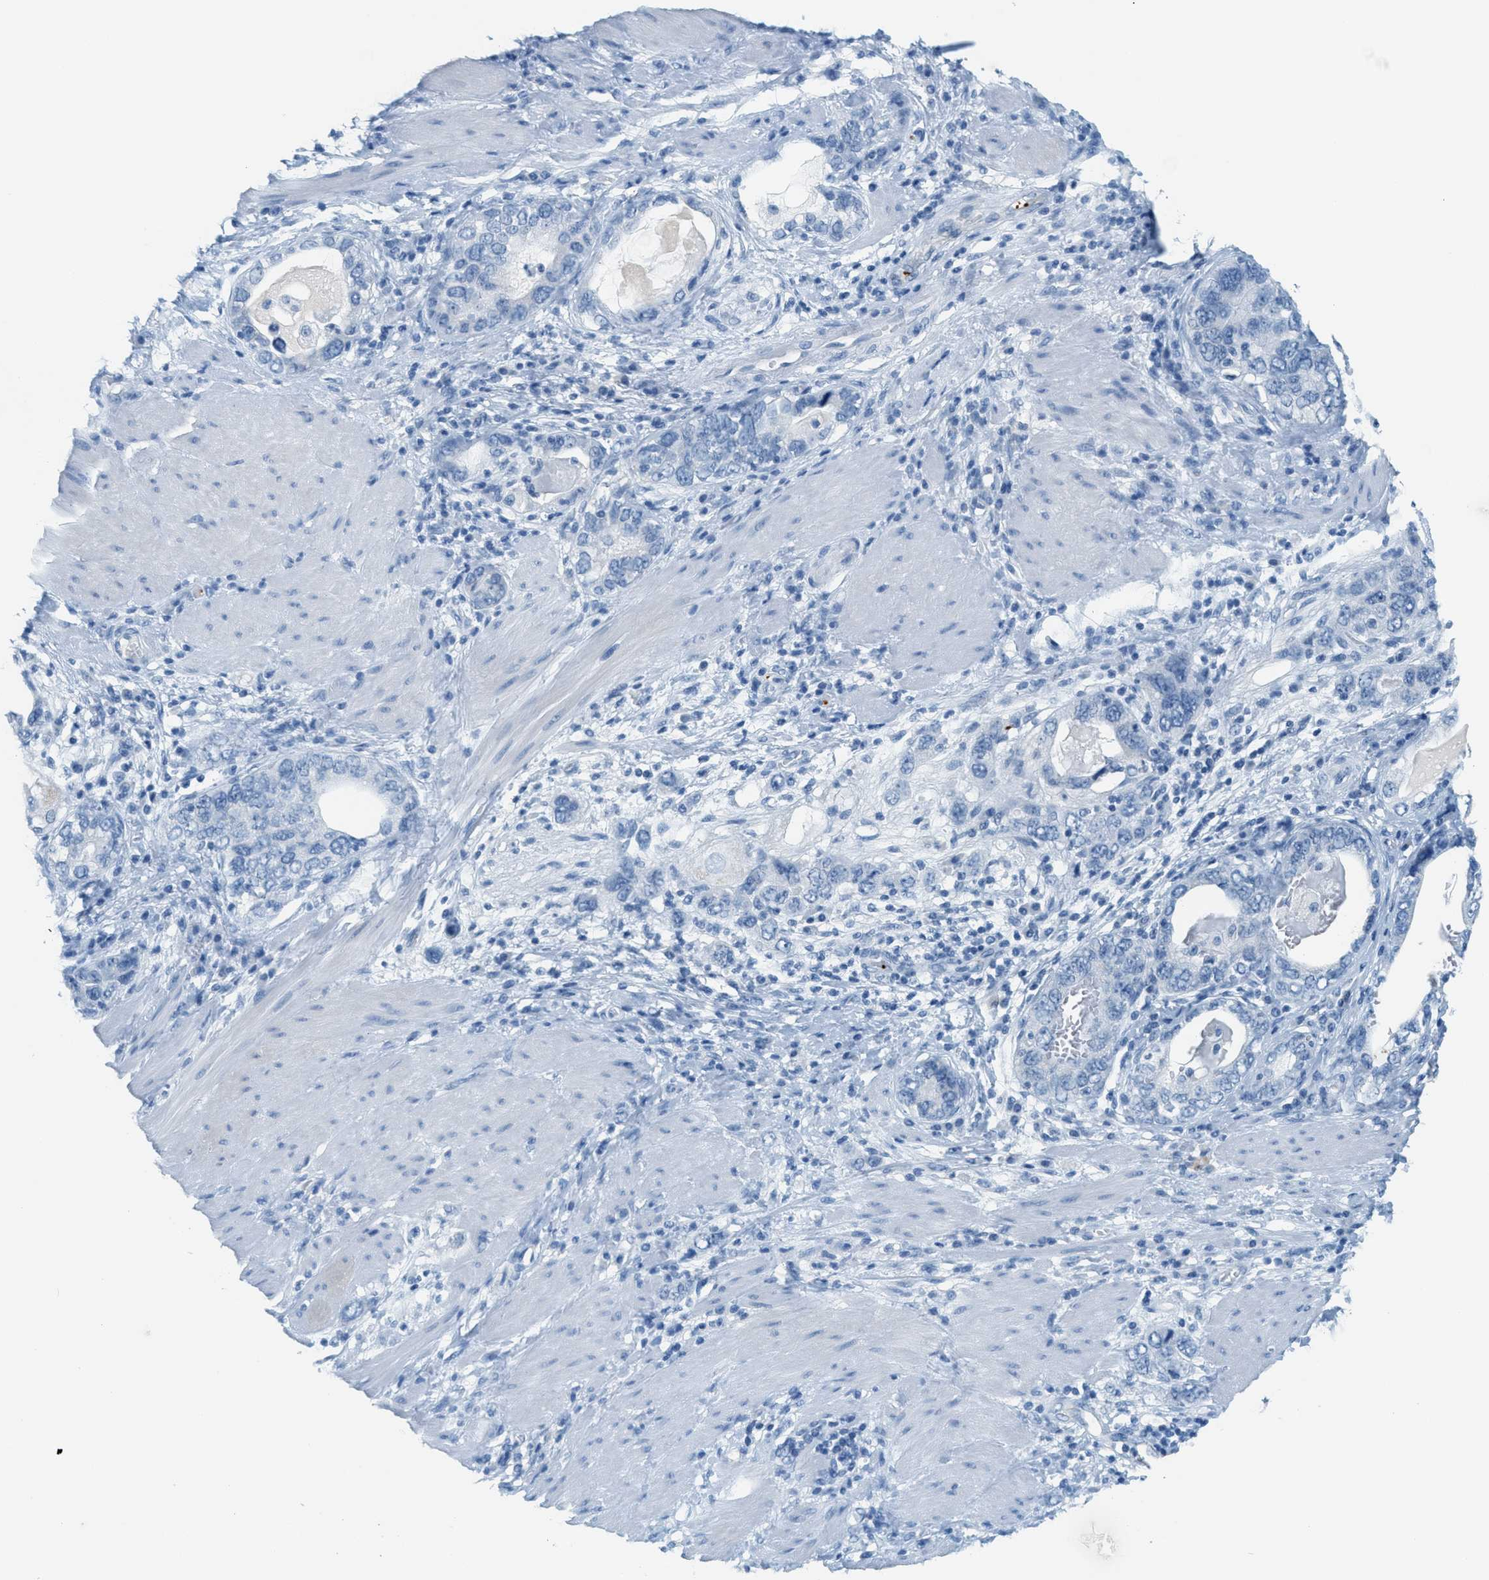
{"staining": {"intensity": "negative", "quantity": "none", "location": "none"}, "tissue": "stomach cancer", "cell_type": "Tumor cells", "image_type": "cancer", "snomed": [{"axis": "morphology", "description": "Adenocarcinoma, NOS"}, {"axis": "topography", "description": "Stomach, lower"}], "caption": "Immunohistochemical staining of adenocarcinoma (stomach) shows no significant staining in tumor cells.", "gene": "PPBP", "patient": {"sex": "female", "age": 93}}